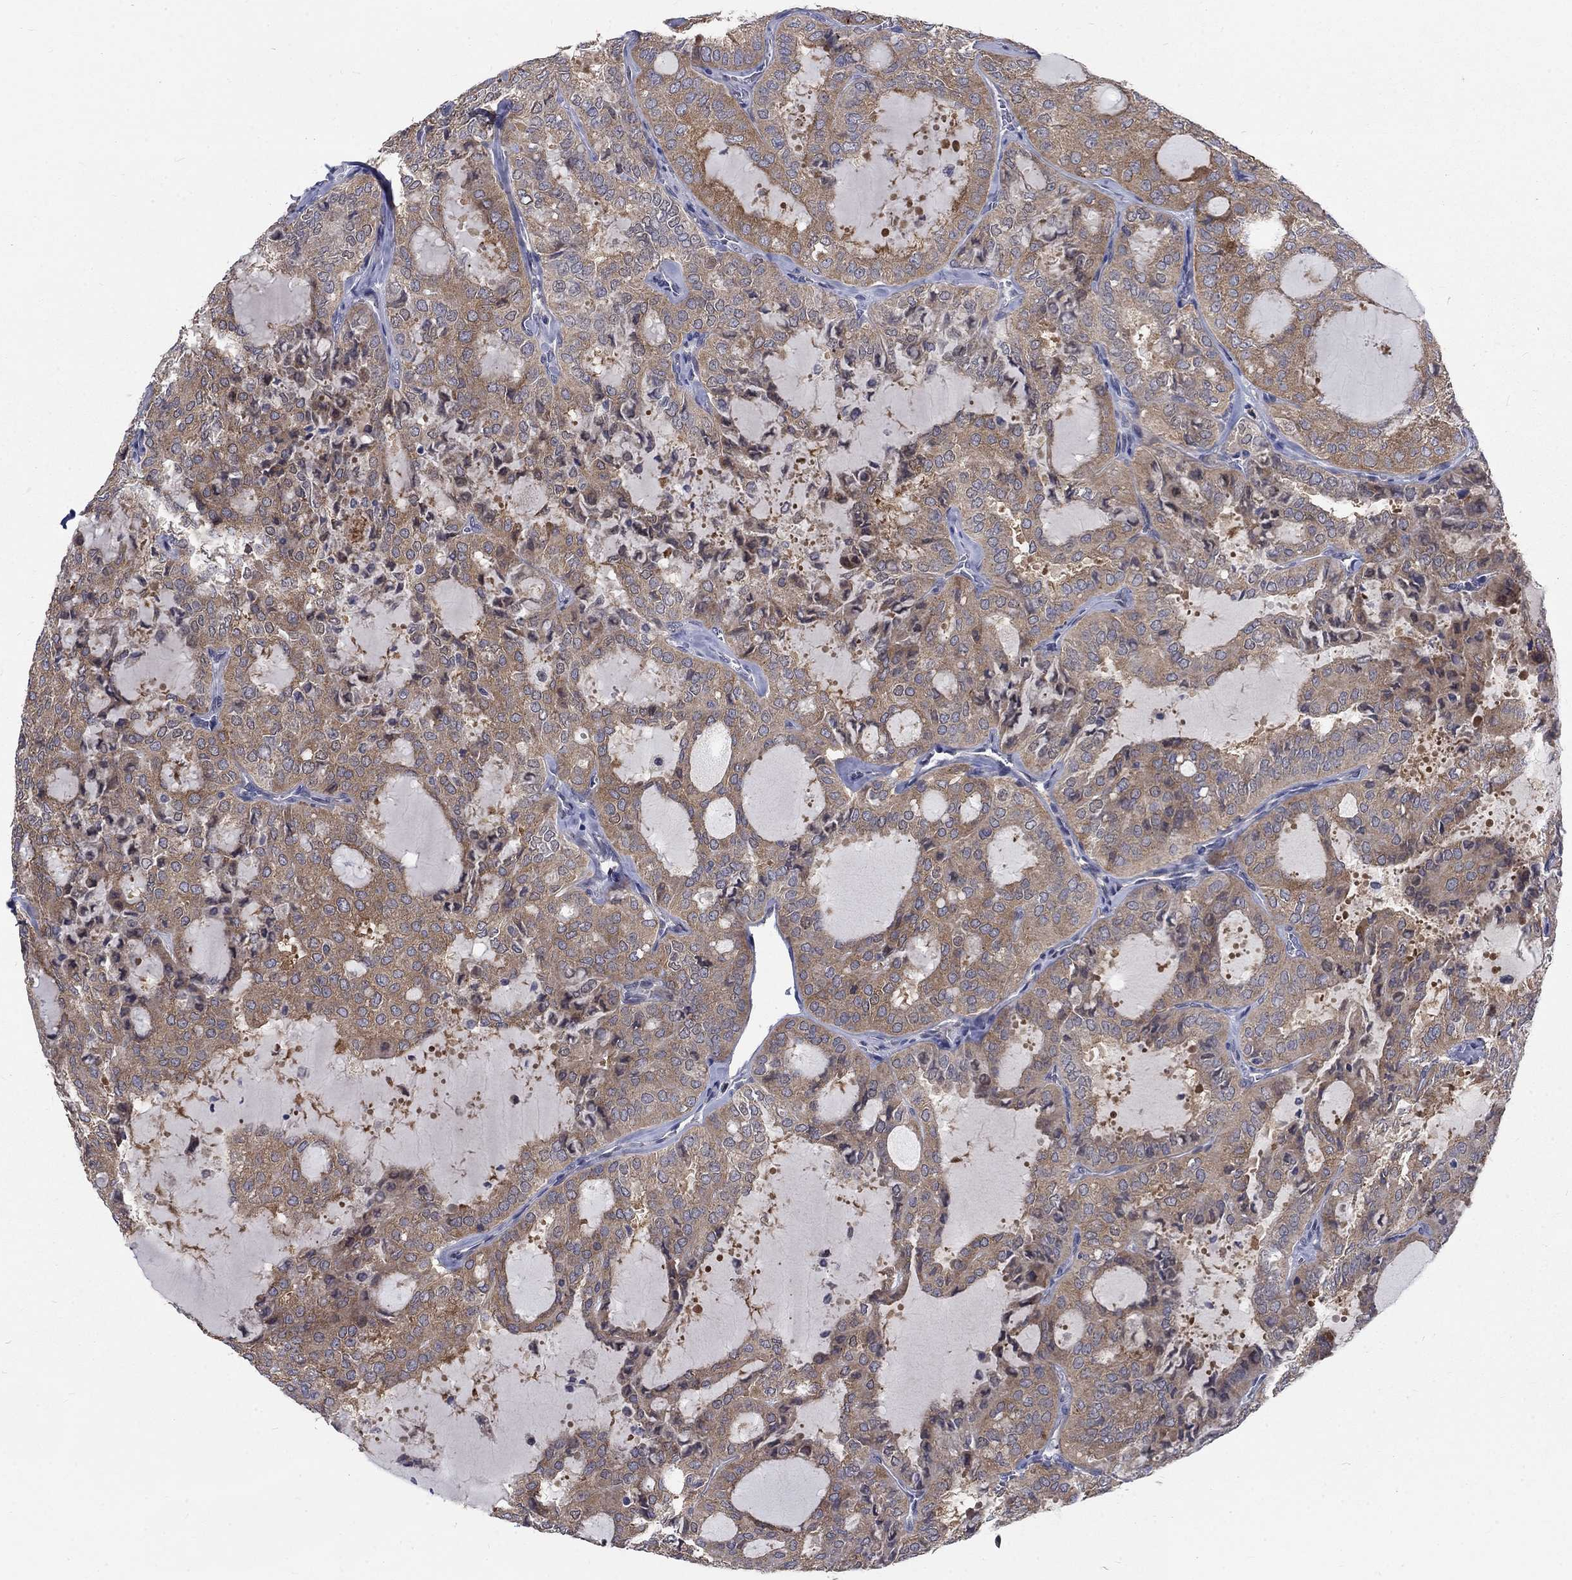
{"staining": {"intensity": "strong", "quantity": "<25%", "location": "cytoplasmic/membranous"}, "tissue": "thyroid cancer", "cell_type": "Tumor cells", "image_type": "cancer", "snomed": [{"axis": "morphology", "description": "Follicular adenoma carcinoma, NOS"}, {"axis": "topography", "description": "Thyroid gland"}], "caption": "Approximately <25% of tumor cells in human follicular adenoma carcinoma (thyroid) exhibit strong cytoplasmic/membranous protein positivity as visualized by brown immunohistochemical staining.", "gene": "PHKA1", "patient": {"sex": "male", "age": 75}}